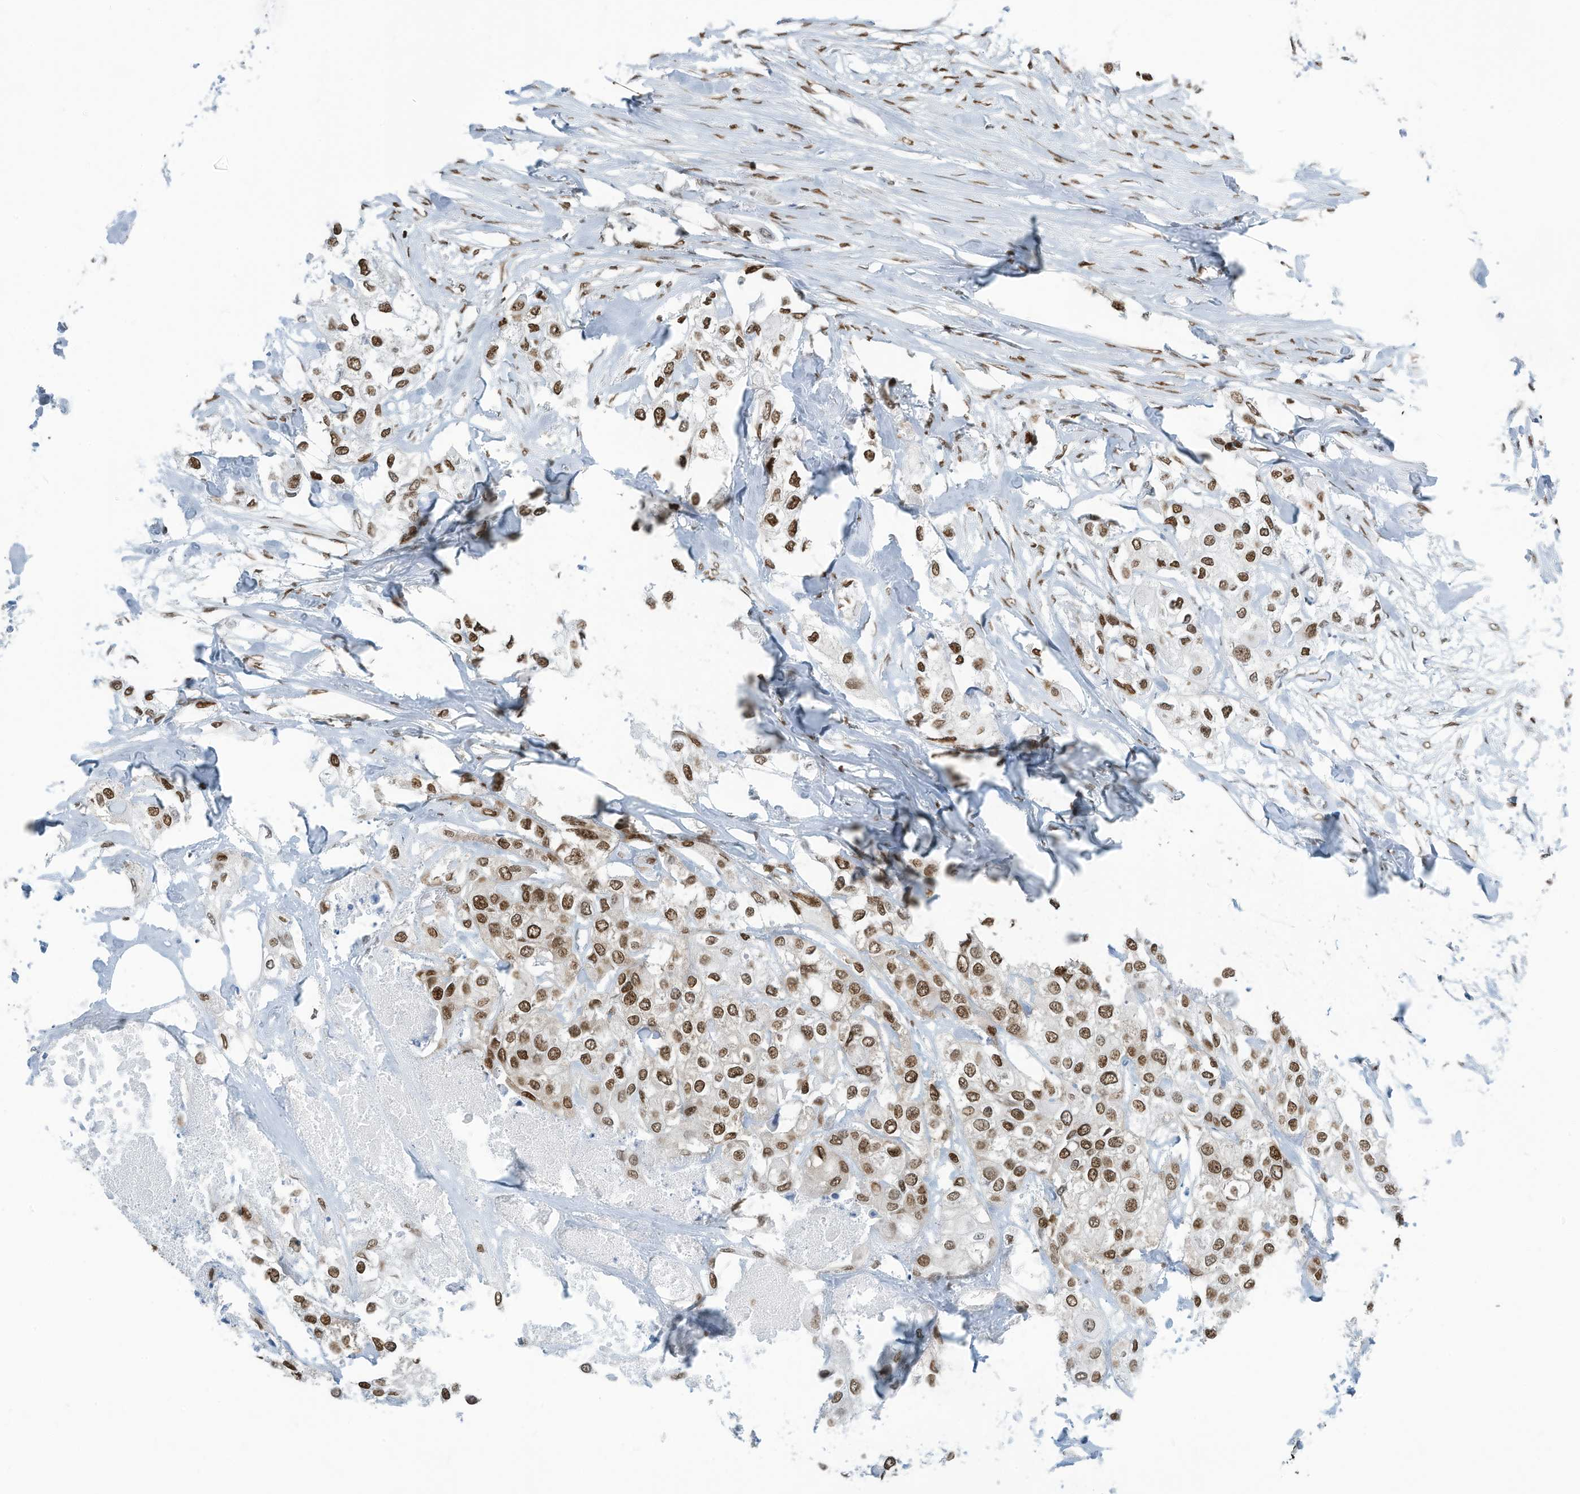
{"staining": {"intensity": "moderate", "quantity": ">75%", "location": "nuclear"}, "tissue": "urothelial cancer", "cell_type": "Tumor cells", "image_type": "cancer", "snomed": [{"axis": "morphology", "description": "Urothelial carcinoma, High grade"}, {"axis": "topography", "description": "Urinary bladder"}], "caption": "Immunohistochemical staining of human urothelial cancer exhibits moderate nuclear protein positivity in approximately >75% of tumor cells. (Stains: DAB in brown, nuclei in blue, Microscopy: brightfield microscopy at high magnification).", "gene": "SARNP", "patient": {"sex": "male", "age": 64}}